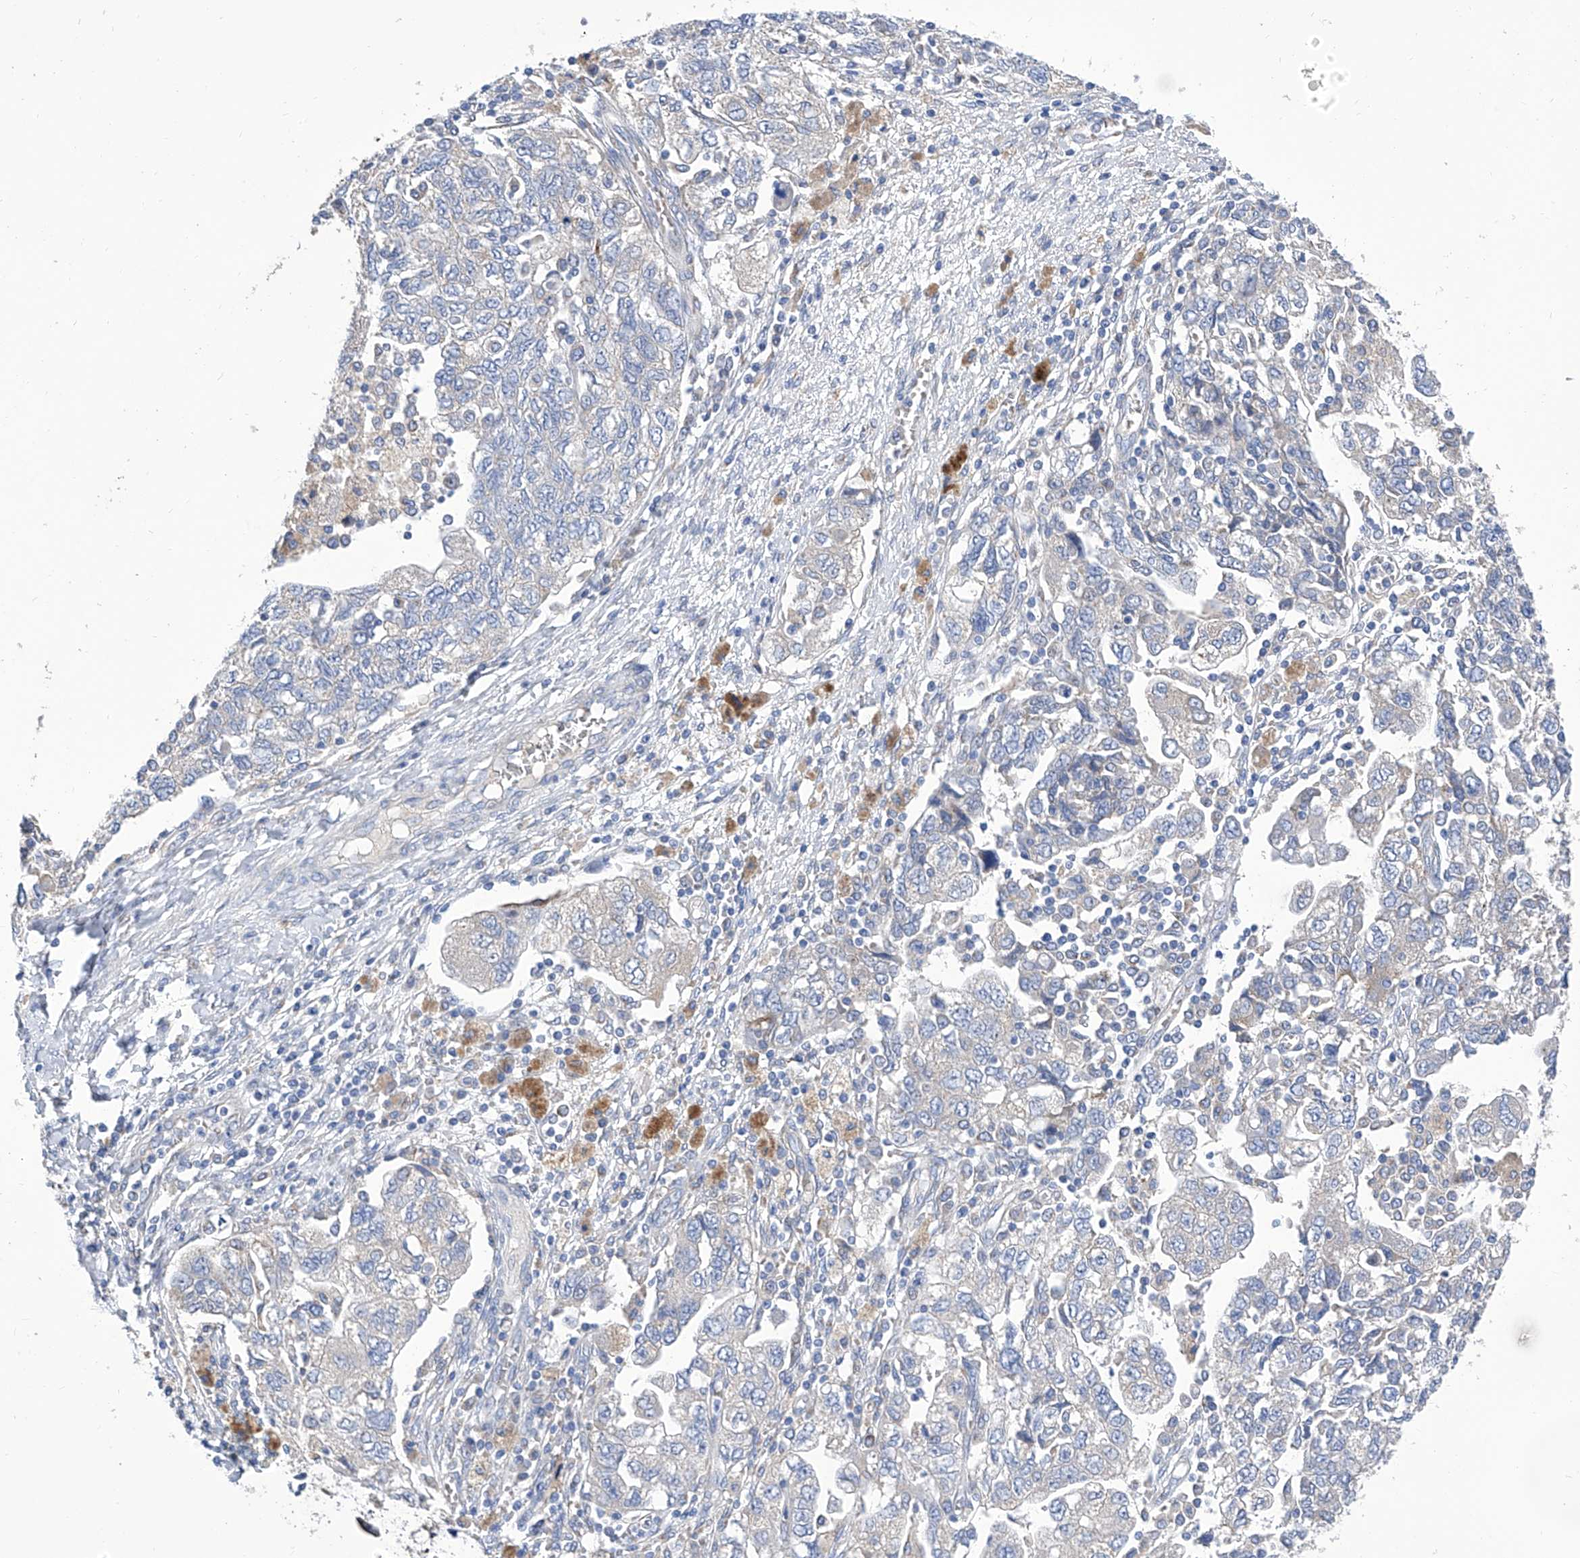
{"staining": {"intensity": "negative", "quantity": "none", "location": "none"}, "tissue": "ovarian cancer", "cell_type": "Tumor cells", "image_type": "cancer", "snomed": [{"axis": "morphology", "description": "Carcinoma, NOS"}, {"axis": "morphology", "description": "Cystadenocarcinoma, serous, NOS"}, {"axis": "topography", "description": "Ovary"}], "caption": "The immunohistochemistry image has no significant staining in tumor cells of ovarian cancer (carcinoma) tissue.", "gene": "TJAP1", "patient": {"sex": "female", "age": 69}}